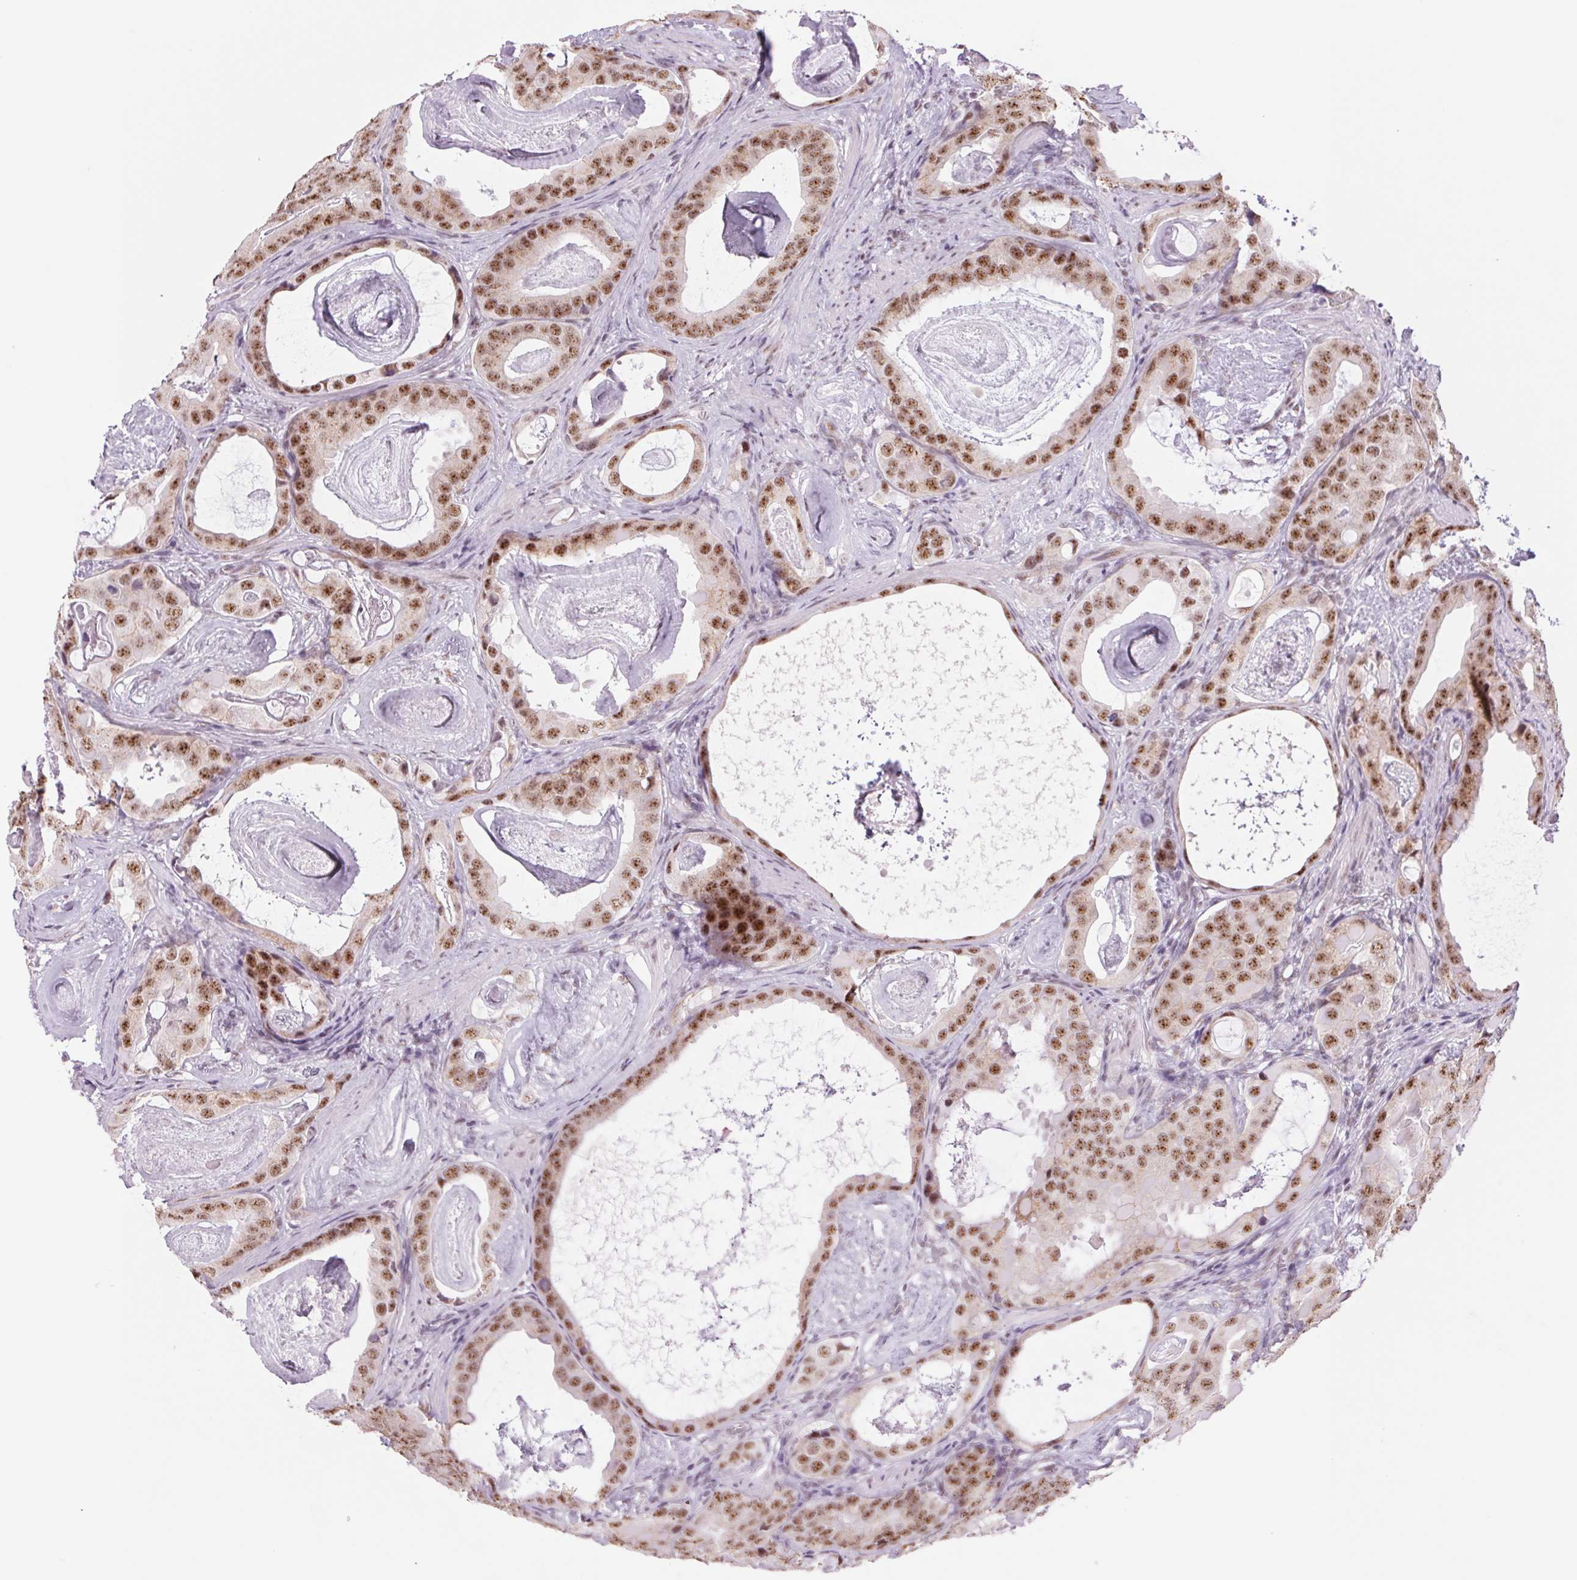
{"staining": {"intensity": "moderate", "quantity": ">75%", "location": "nuclear"}, "tissue": "prostate cancer", "cell_type": "Tumor cells", "image_type": "cancer", "snomed": [{"axis": "morphology", "description": "Adenocarcinoma, Low grade"}, {"axis": "topography", "description": "Prostate and seminal vesicle, NOS"}], "caption": "Immunohistochemical staining of human prostate adenocarcinoma (low-grade) demonstrates moderate nuclear protein staining in about >75% of tumor cells. The protein is shown in brown color, while the nuclei are stained blue.", "gene": "ZC3H14", "patient": {"sex": "male", "age": 71}}